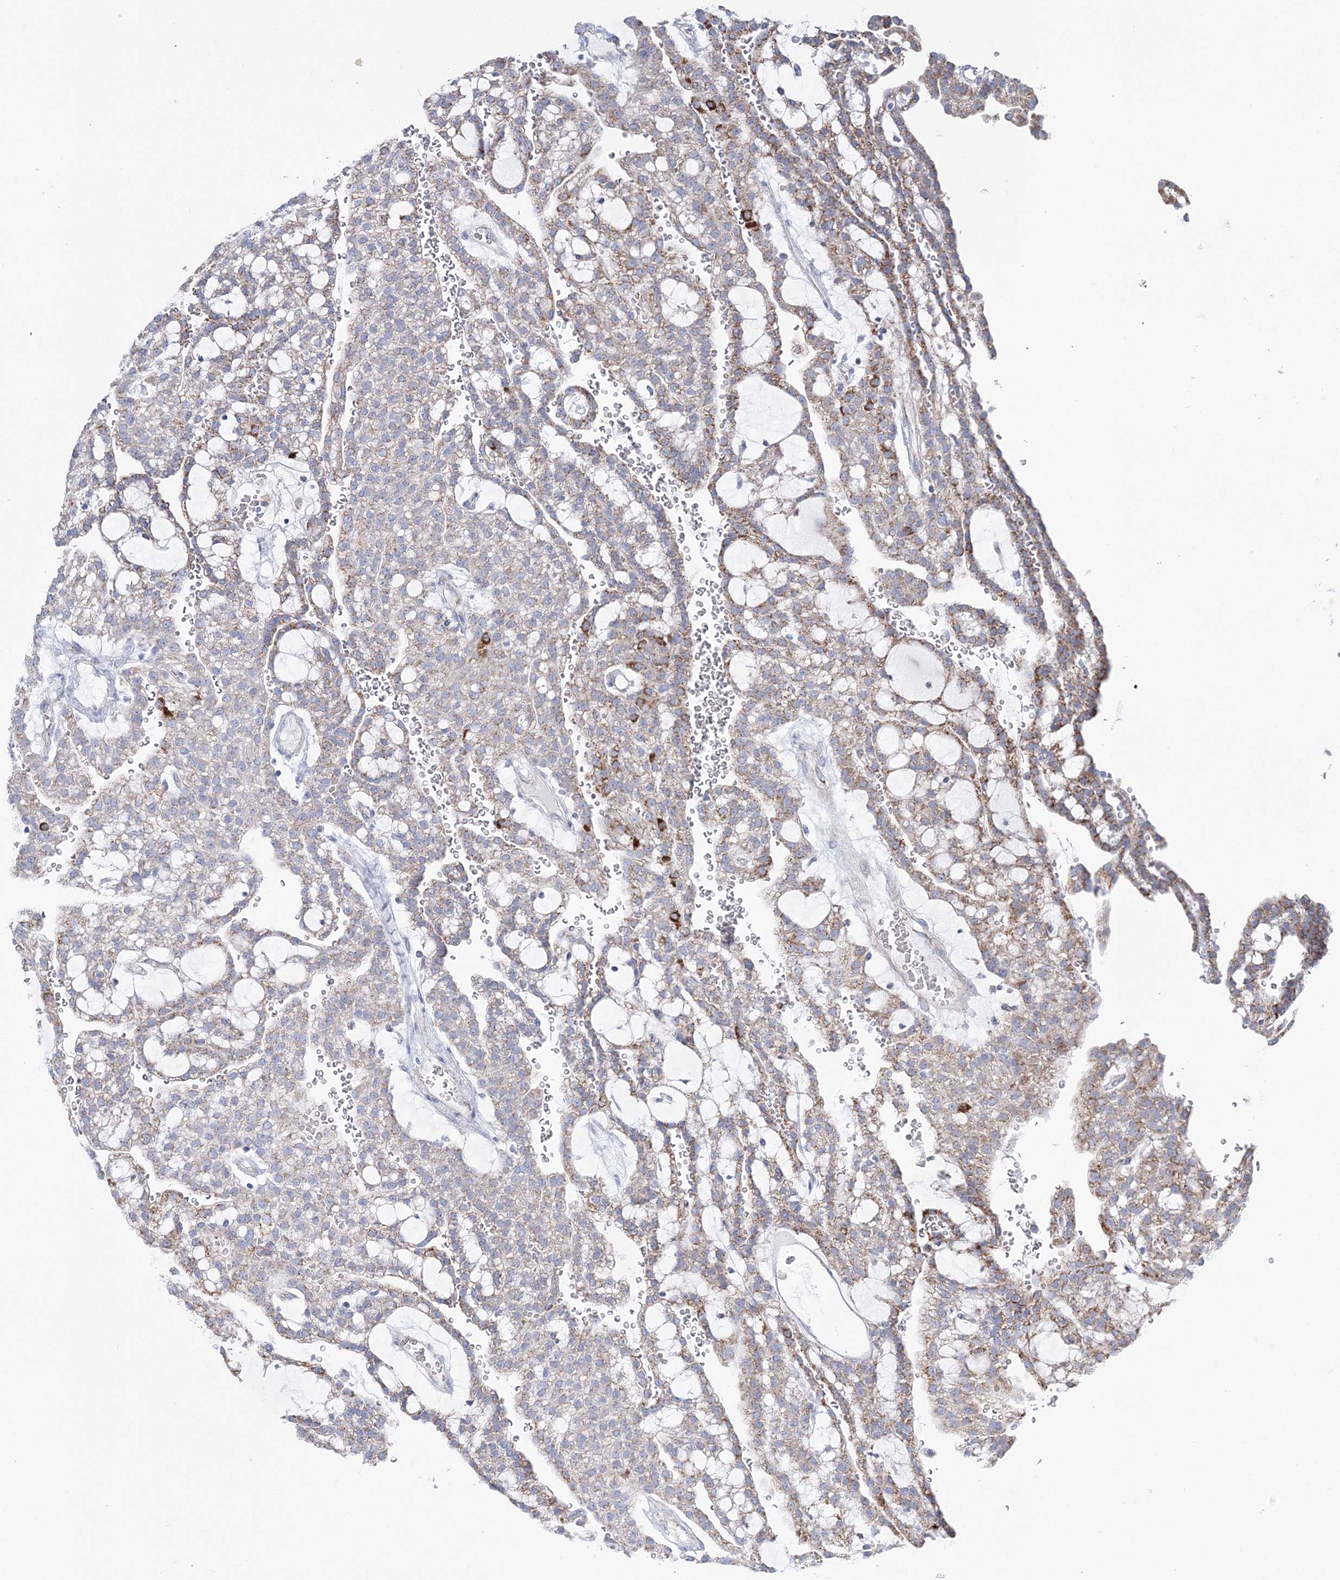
{"staining": {"intensity": "moderate", "quantity": "25%-75%", "location": "cytoplasmic/membranous"}, "tissue": "renal cancer", "cell_type": "Tumor cells", "image_type": "cancer", "snomed": [{"axis": "morphology", "description": "Adenocarcinoma, NOS"}, {"axis": "topography", "description": "Kidney"}], "caption": "IHC image of human renal cancer stained for a protein (brown), which displays medium levels of moderate cytoplasmic/membranous staining in approximately 25%-75% of tumor cells.", "gene": "HIBCH", "patient": {"sex": "male", "age": 63}}